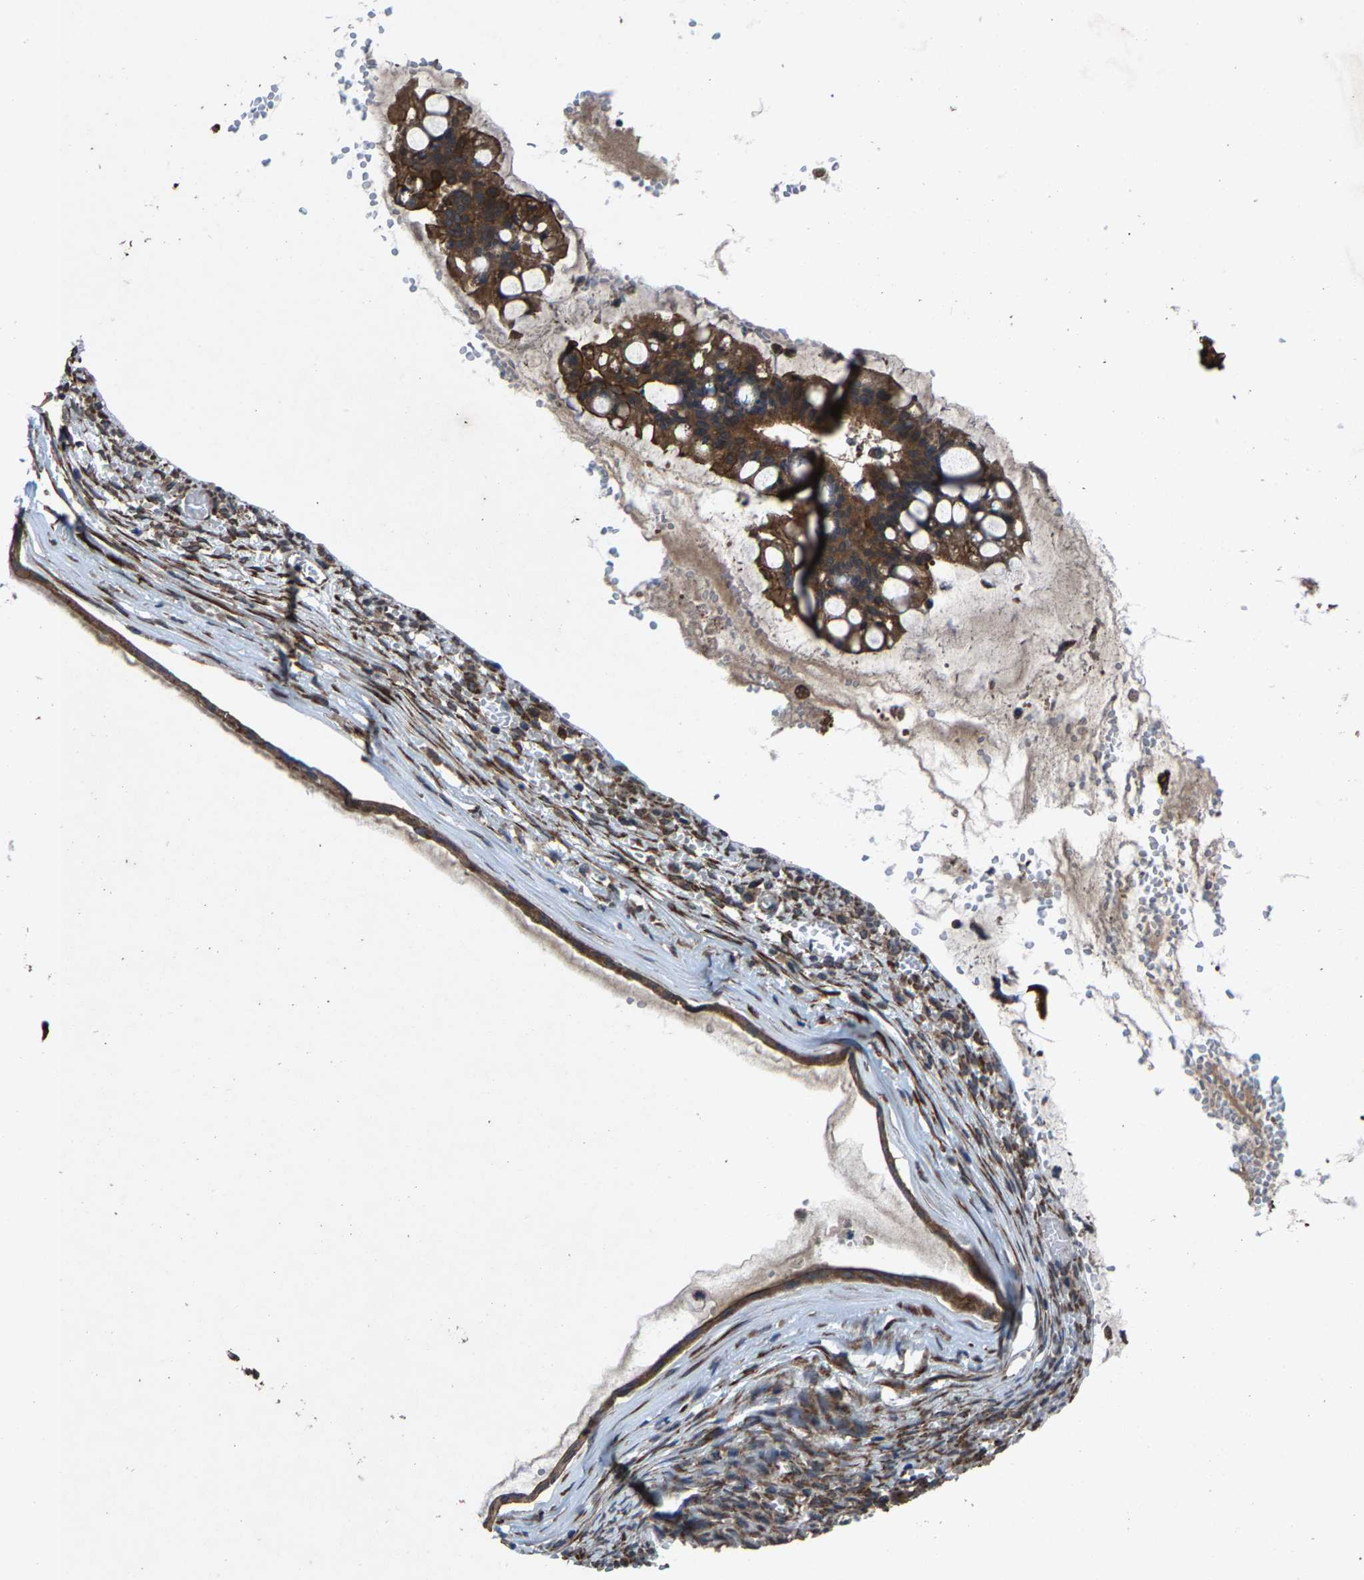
{"staining": {"intensity": "strong", "quantity": ">75%", "location": "cytoplasmic/membranous"}, "tissue": "ovarian cancer", "cell_type": "Tumor cells", "image_type": "cancer", "snomed": [{"axis": "morphology", "description": "Cystadenocarcinoma, mucinous, NOS"}, {"axis": "topography", "description": "Ovary"}], "caption": "A high-resolution image shows IHC staining of ovarian cancer, which exhibits strong cytoplasmic/membranous positivity in approximately >75% of tumor cells.", "gene": "PDP1", "patient": {"sex": "female", "age": 73}}